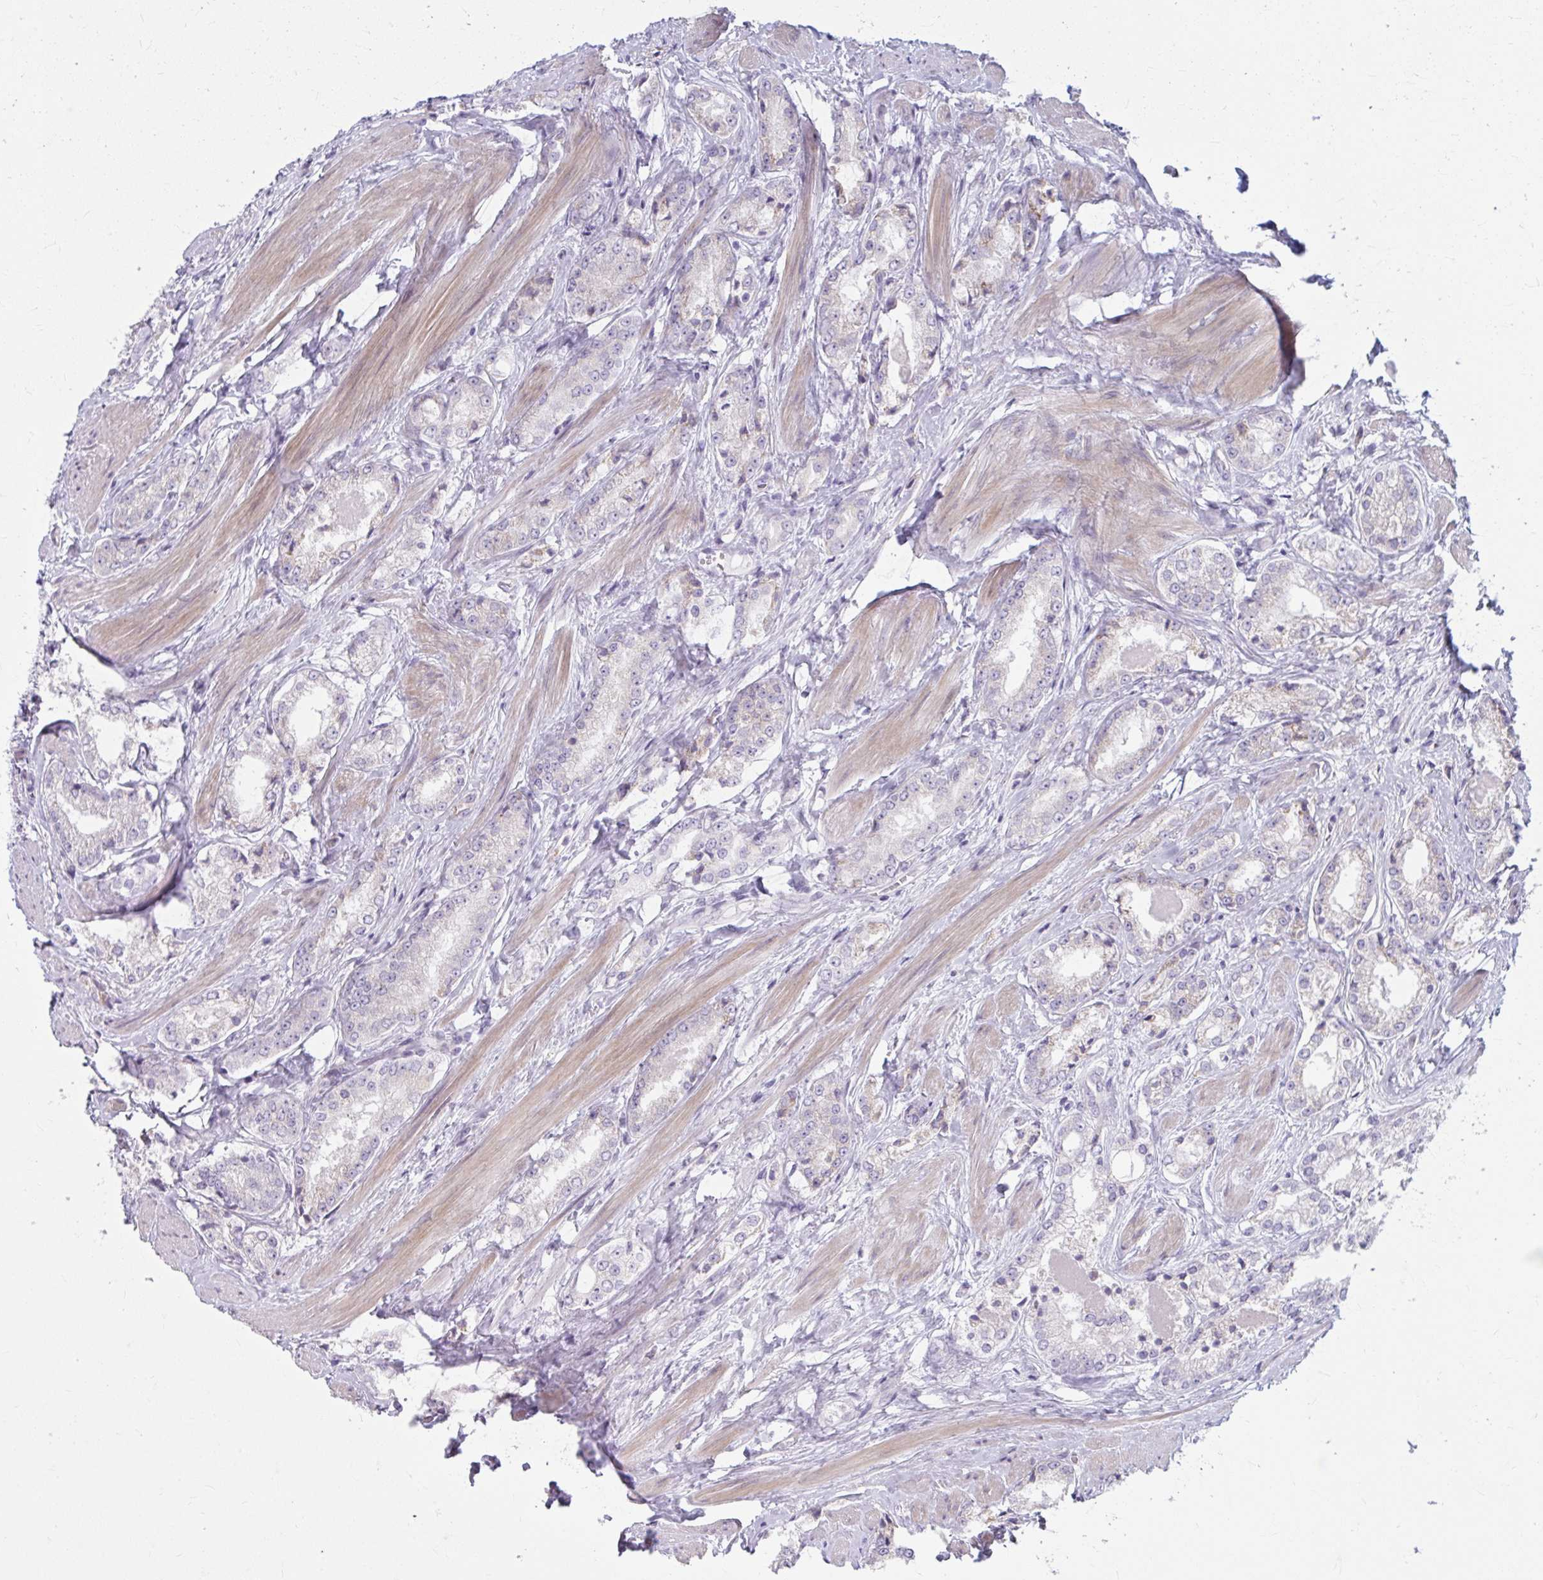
{"staining": {"intensity": "negative", "quantity": "none", "location": "none"}, "tissue": "prostate cancer", "cell_type": "Tumor cells", "image_type": "cancer", "snomed": [{"axis": "morphology", "description": "Adenocarcinoma, NOS"}, {"axis": "morphology", "description": "Adenocarcinoma, Low grade"}, {"axis": "topography", "description": "Prostate"}], "caption": "This photomicrograph is of prostate cancer stained with immunohistochemistry (IHC) to label a protein in brown with the nuclei are counter-stained blue. There is no positivity in tumor cells.", "gene": "MSMO1", "patient": {"sex": "male", "age": 68}}